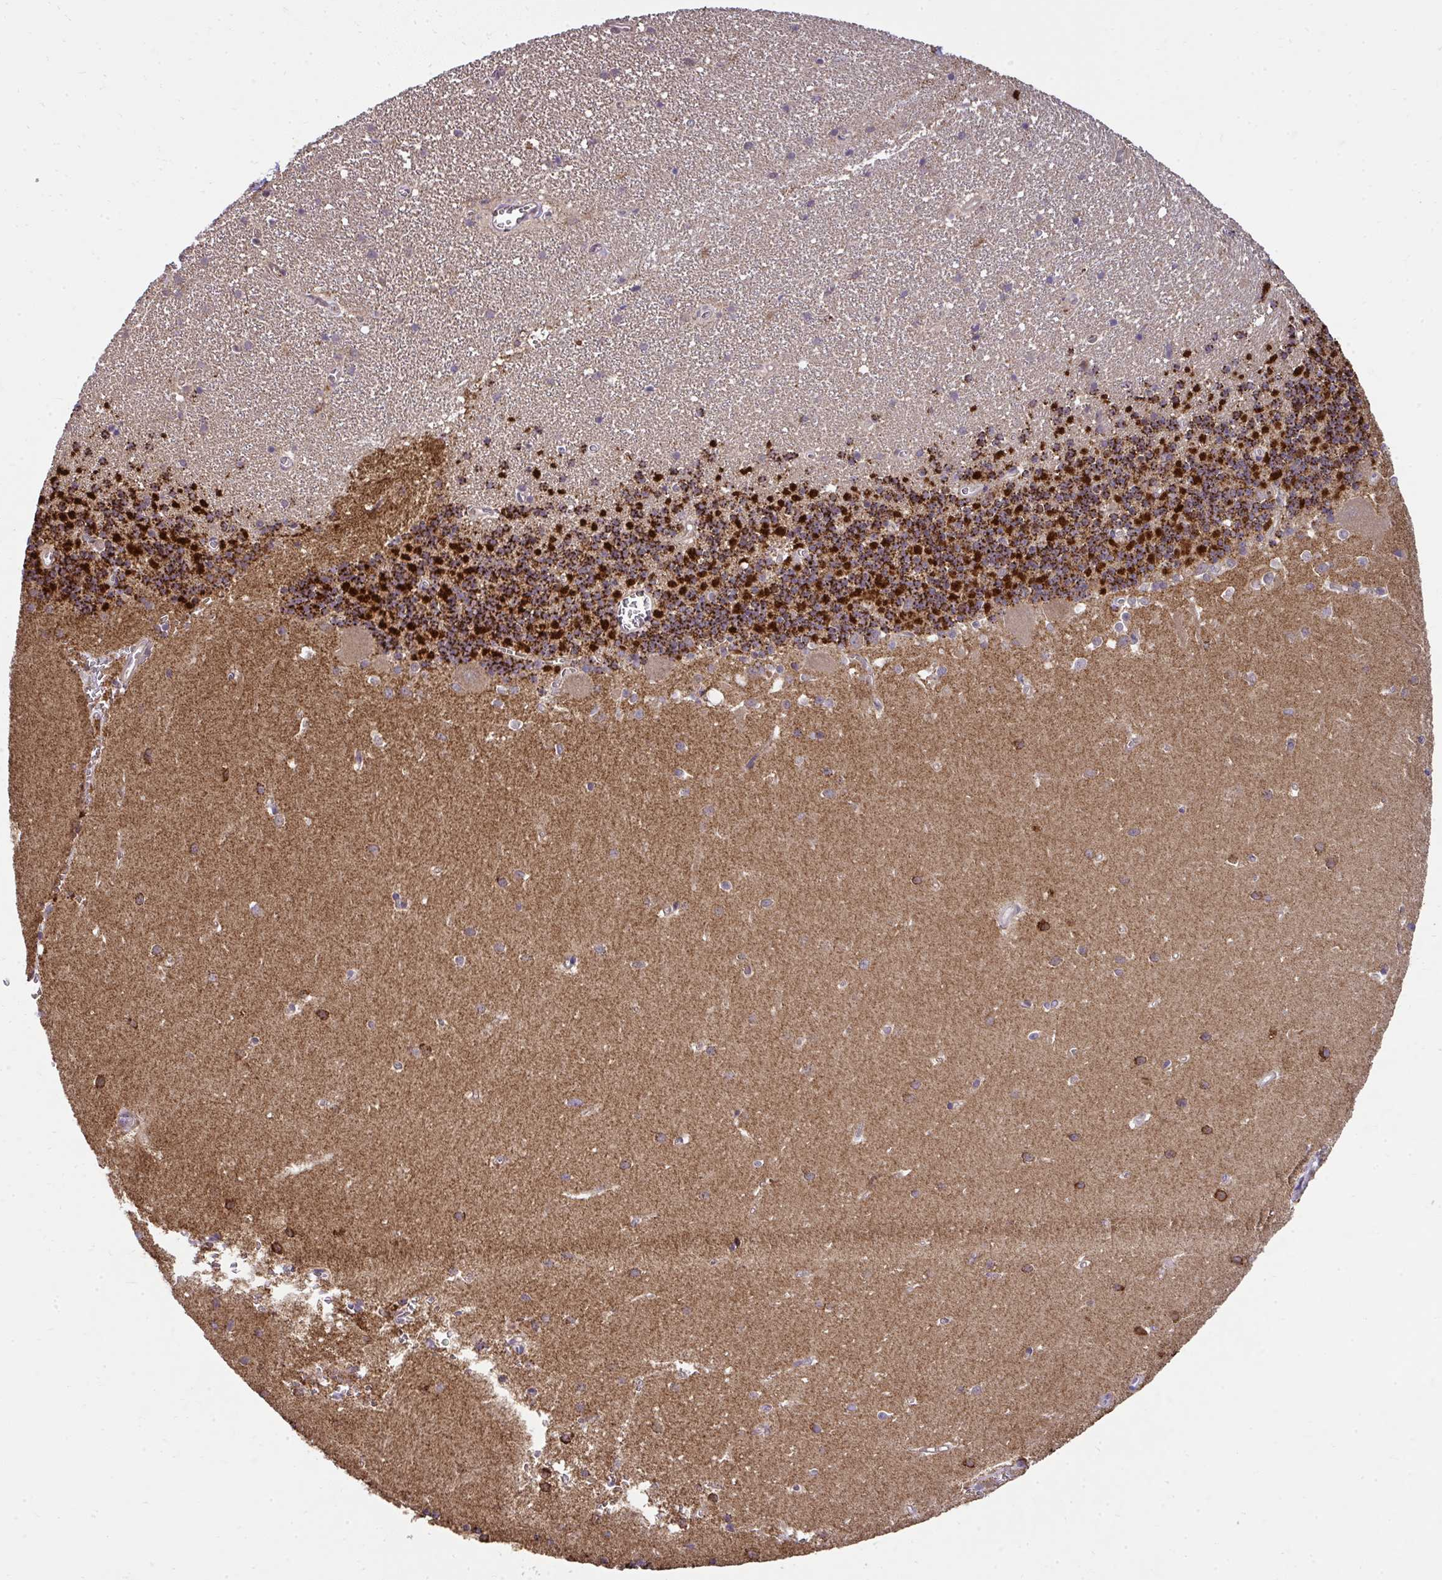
{"staining": {"intensity": "strong", "quantity": ">75%", "location": "cytoplasmic/membranous"}, "tissue": "cerebellum", "cell_type": "Cells in granular layer", "image_type": "normal", "snomed": [{"axis": "morphology", "description": "Normal tissue, NOS"}, {"axis": "topography", "description": "Cerebellum"}], "caption": "Immunohistochemical staining of normal human cerebellum exhibits high levels of strong cytoplasmic/membranous staining in about >75% of cells in granular layer.", "gene": "RDH14", "patient": {"sex": "male", "age": 54}}